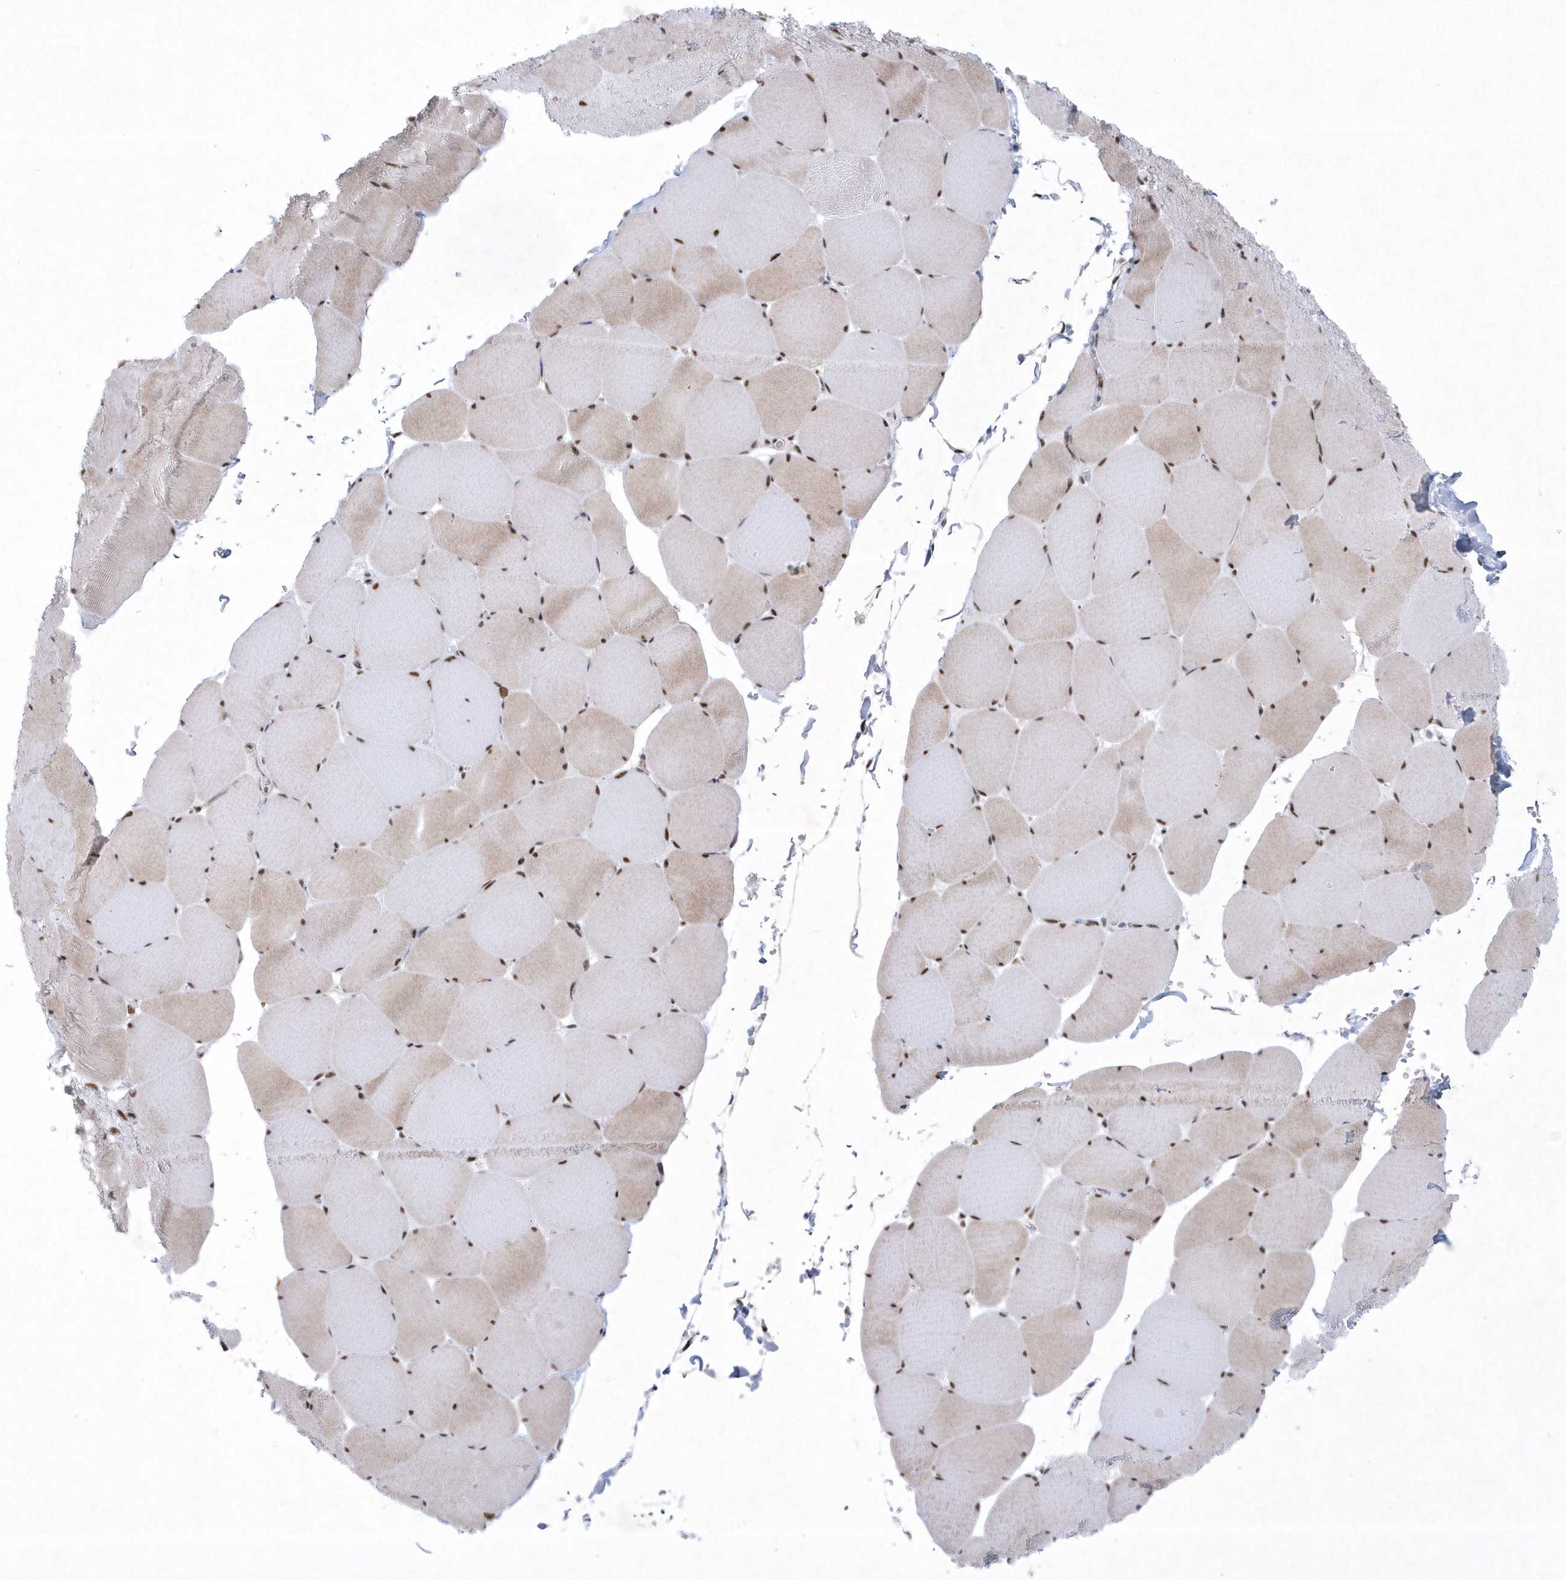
{"staining": {"intensity": "moderate", "quantity": ">75%", "location": "nuclear"}, "tissue": "skeletal muscle", "cell_type": "Myocytes", "image_type": "normal", "snomed": [{"axis": "morphology", "description": "Normal tissue, NOS"}, {"axis": "topography", "description": "Skeletal muscle"}, {"axis": "topography", "description": "Head-Neck"}], "caption": "Brown immunohistochemical staining in unremarkable skeletal muscle demonstrates moderate nuclear expression in about >75% of myocytes.", "gene": "DCLRE1A", "patient": {"sex": "male", "age": 66}}